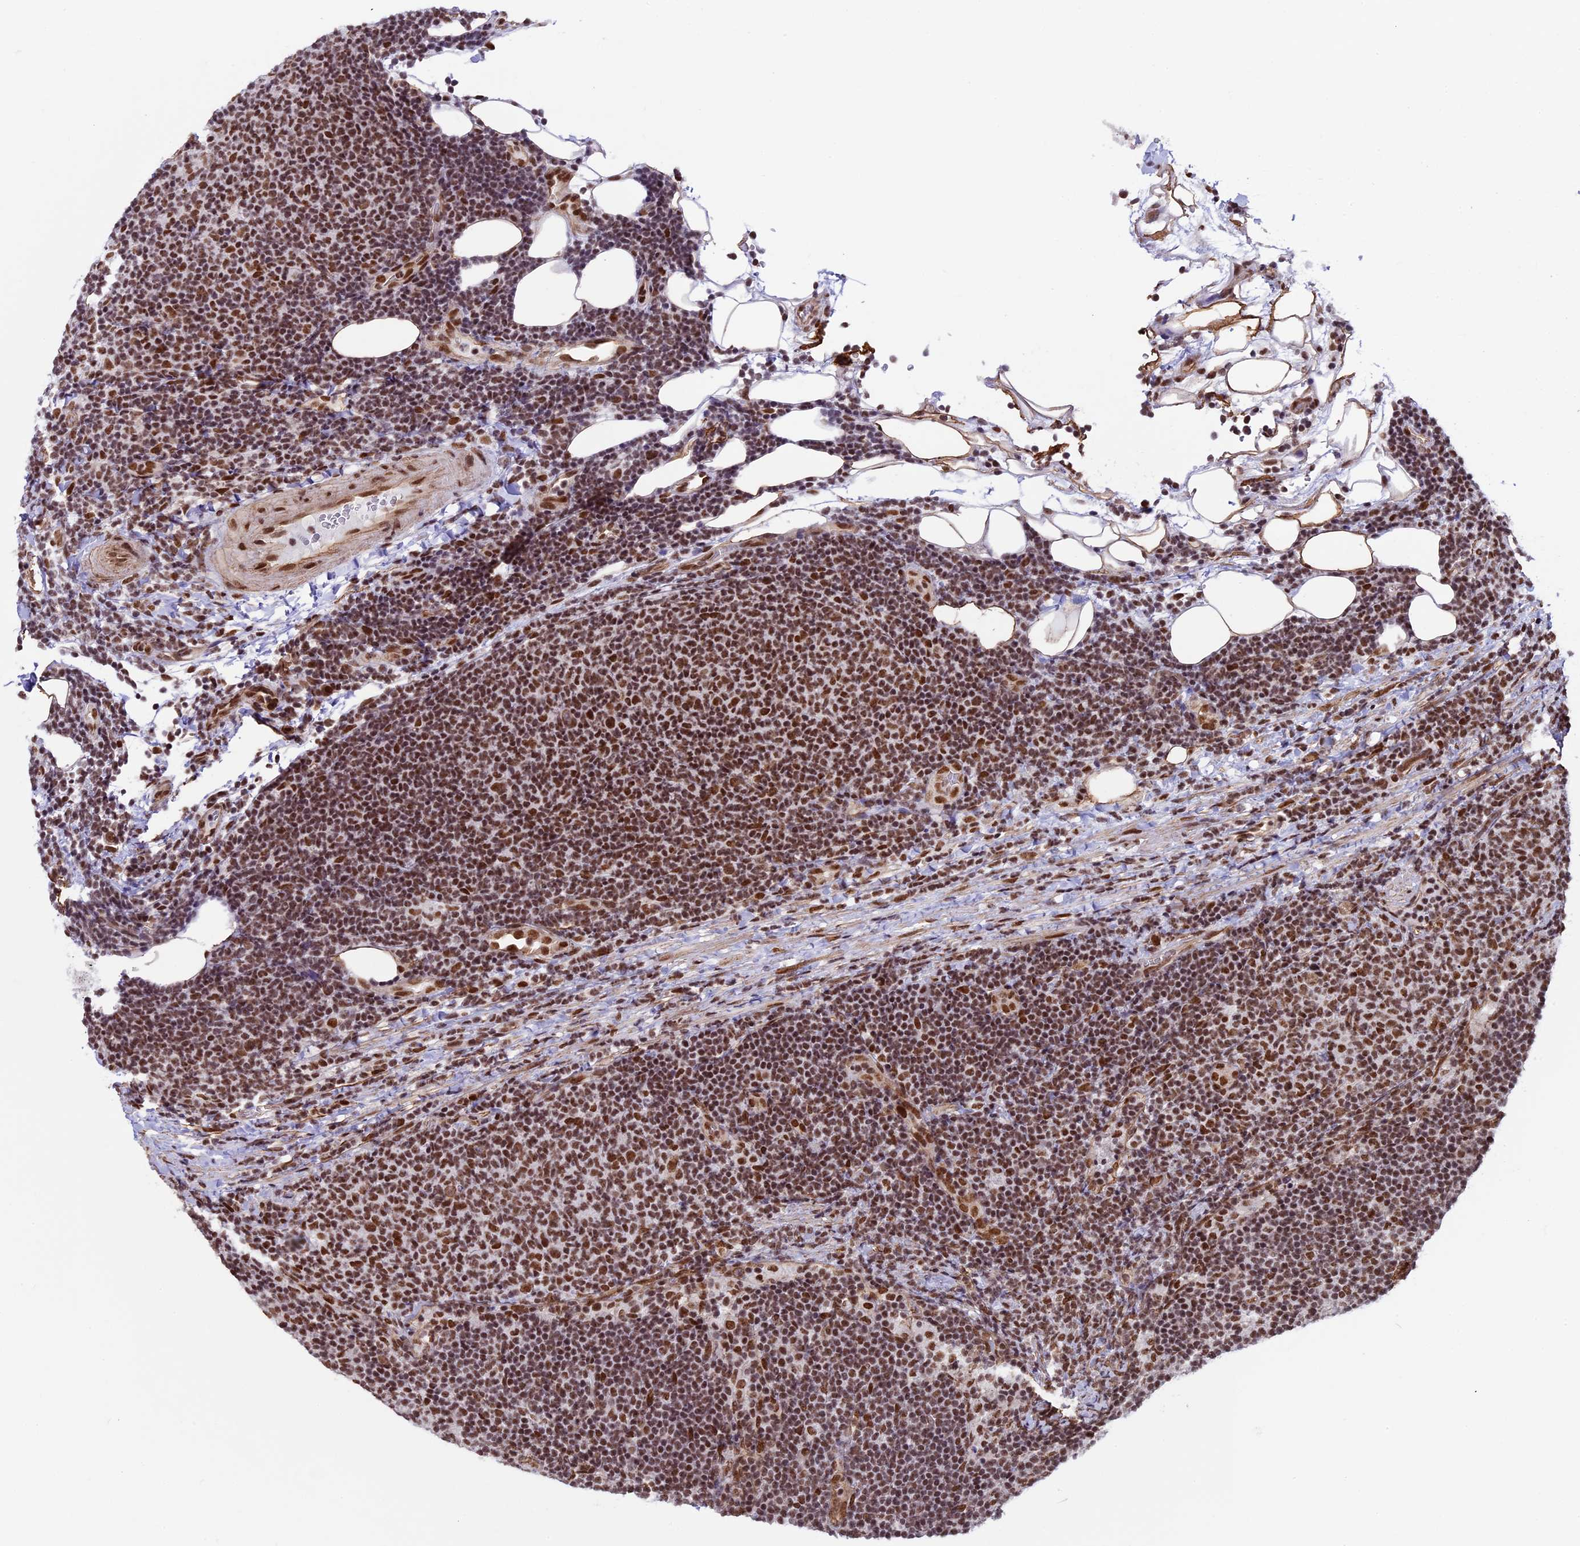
{"staining": {"intensity": "moderate", "quantity": ">75%", "location": "nuclear"}, "tissue": "lymphoma", "cell_type": "Tumor cells", "image_type": "cancer", "snomed": [{"axis": "morphology", "description": "Malignant lymphoma, non-Hodgkin's type, Low grade"}, {"axis": "topography", "description": "Lymph node"}], "caption": "The photomicrograph shows staining of lymphoma, revealing moderate nuclear protein positivity (brown color) within tumor cells.", "gene": "MPHOSPH8", "patient": {"sex": "male", "age": 66}}